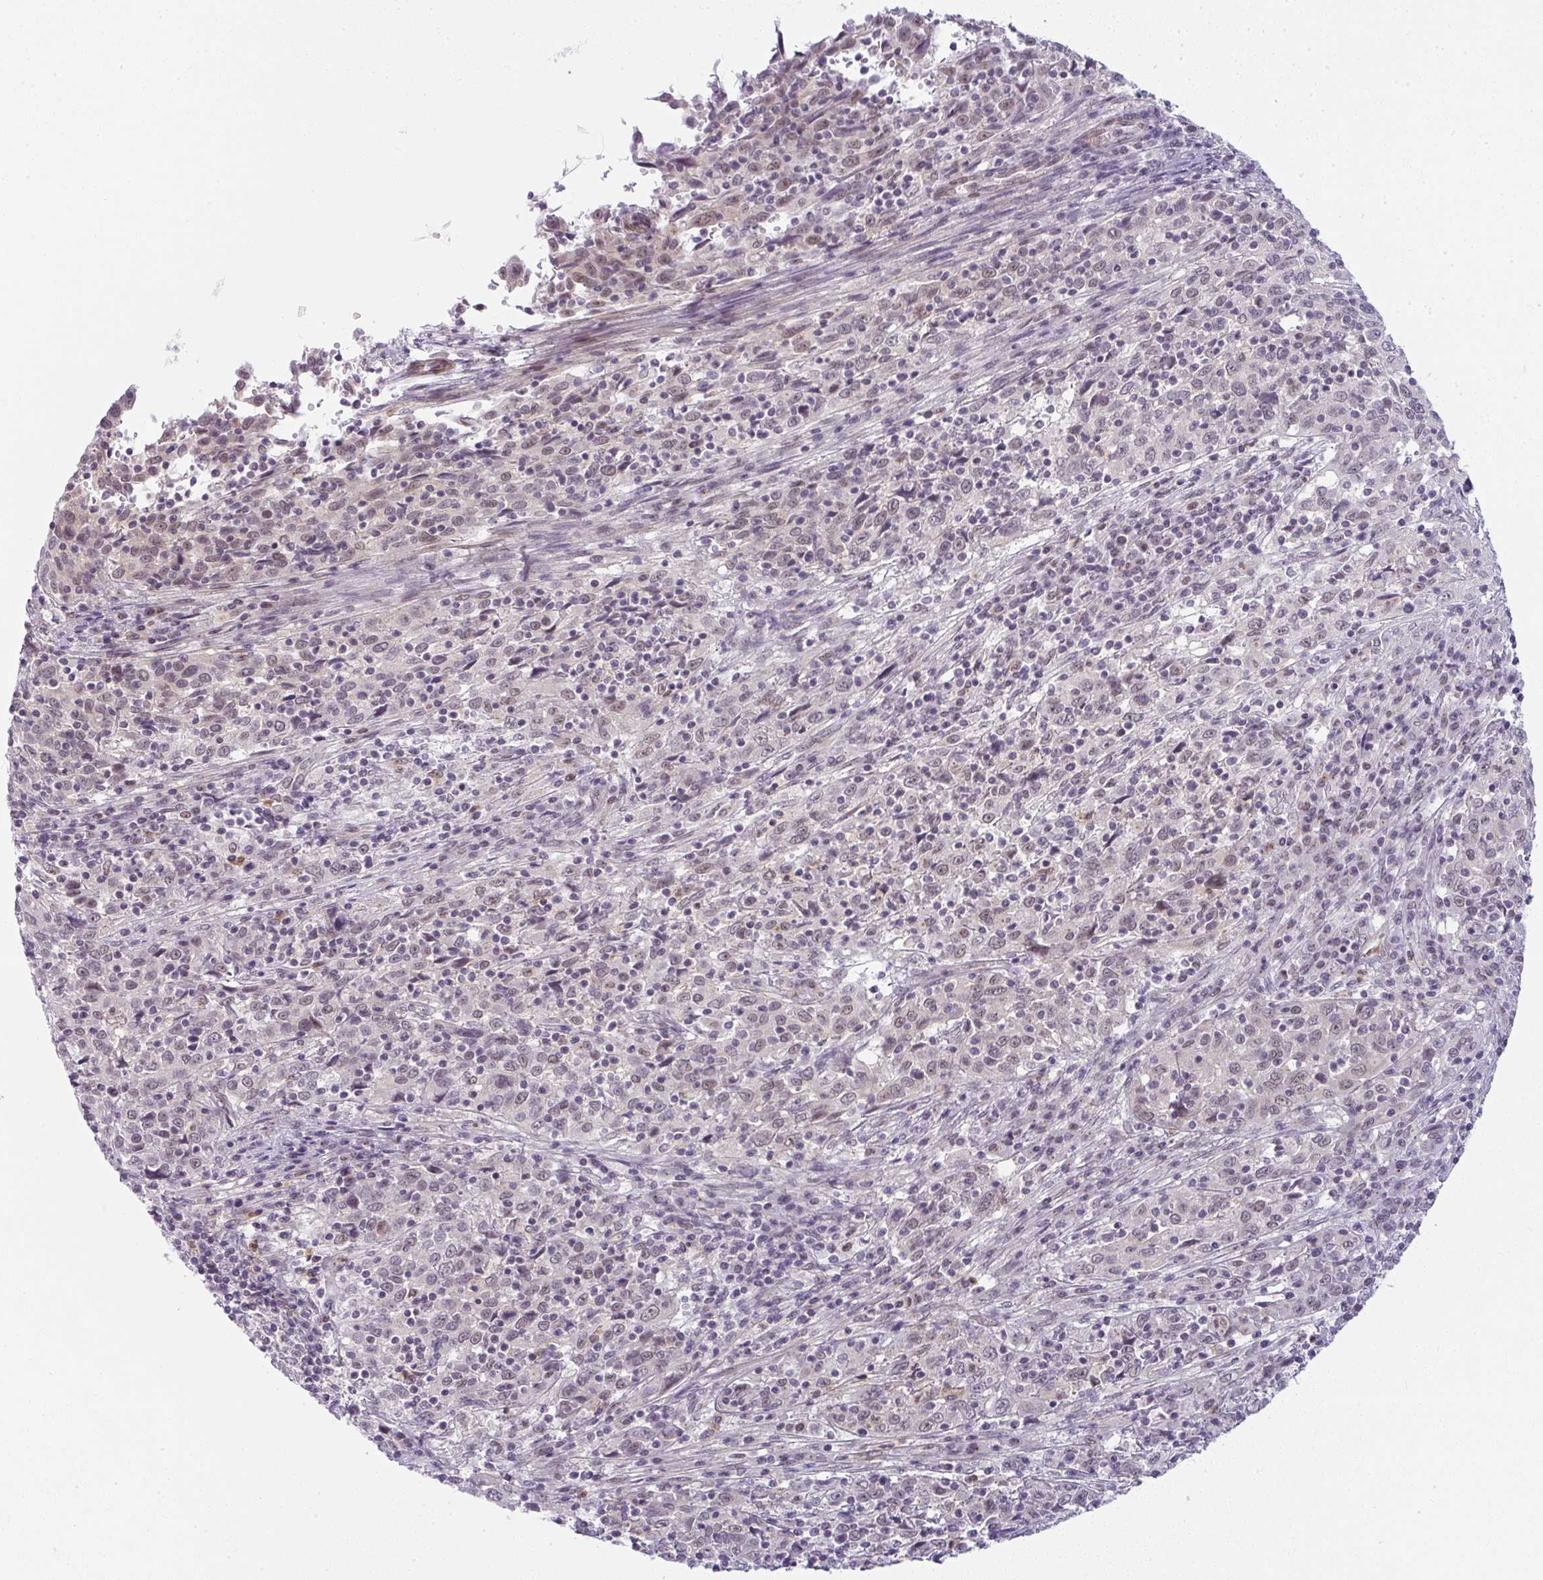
{"staining": {"intensity": "weak", "quantity": "<25%", "location": "nuclear"}, "tissue": "cervical cancer", "cell_type": "Tumor cells", "image_type": "cancer", "snomed": [{"axis": "morphology", "description": "Squamous cell carcinoma, NOS"}, {"axis": "topography", "description": "Cervix"}], "caption": "High power microscopy photomicrograph of an immunohistochemistry (IHC) micrograph of cervical squamous cell carcinoma, revealing no significant staining in tumor cells.", "gene": "DZIP1", "patient": {"sex": "female", "age": 46}}